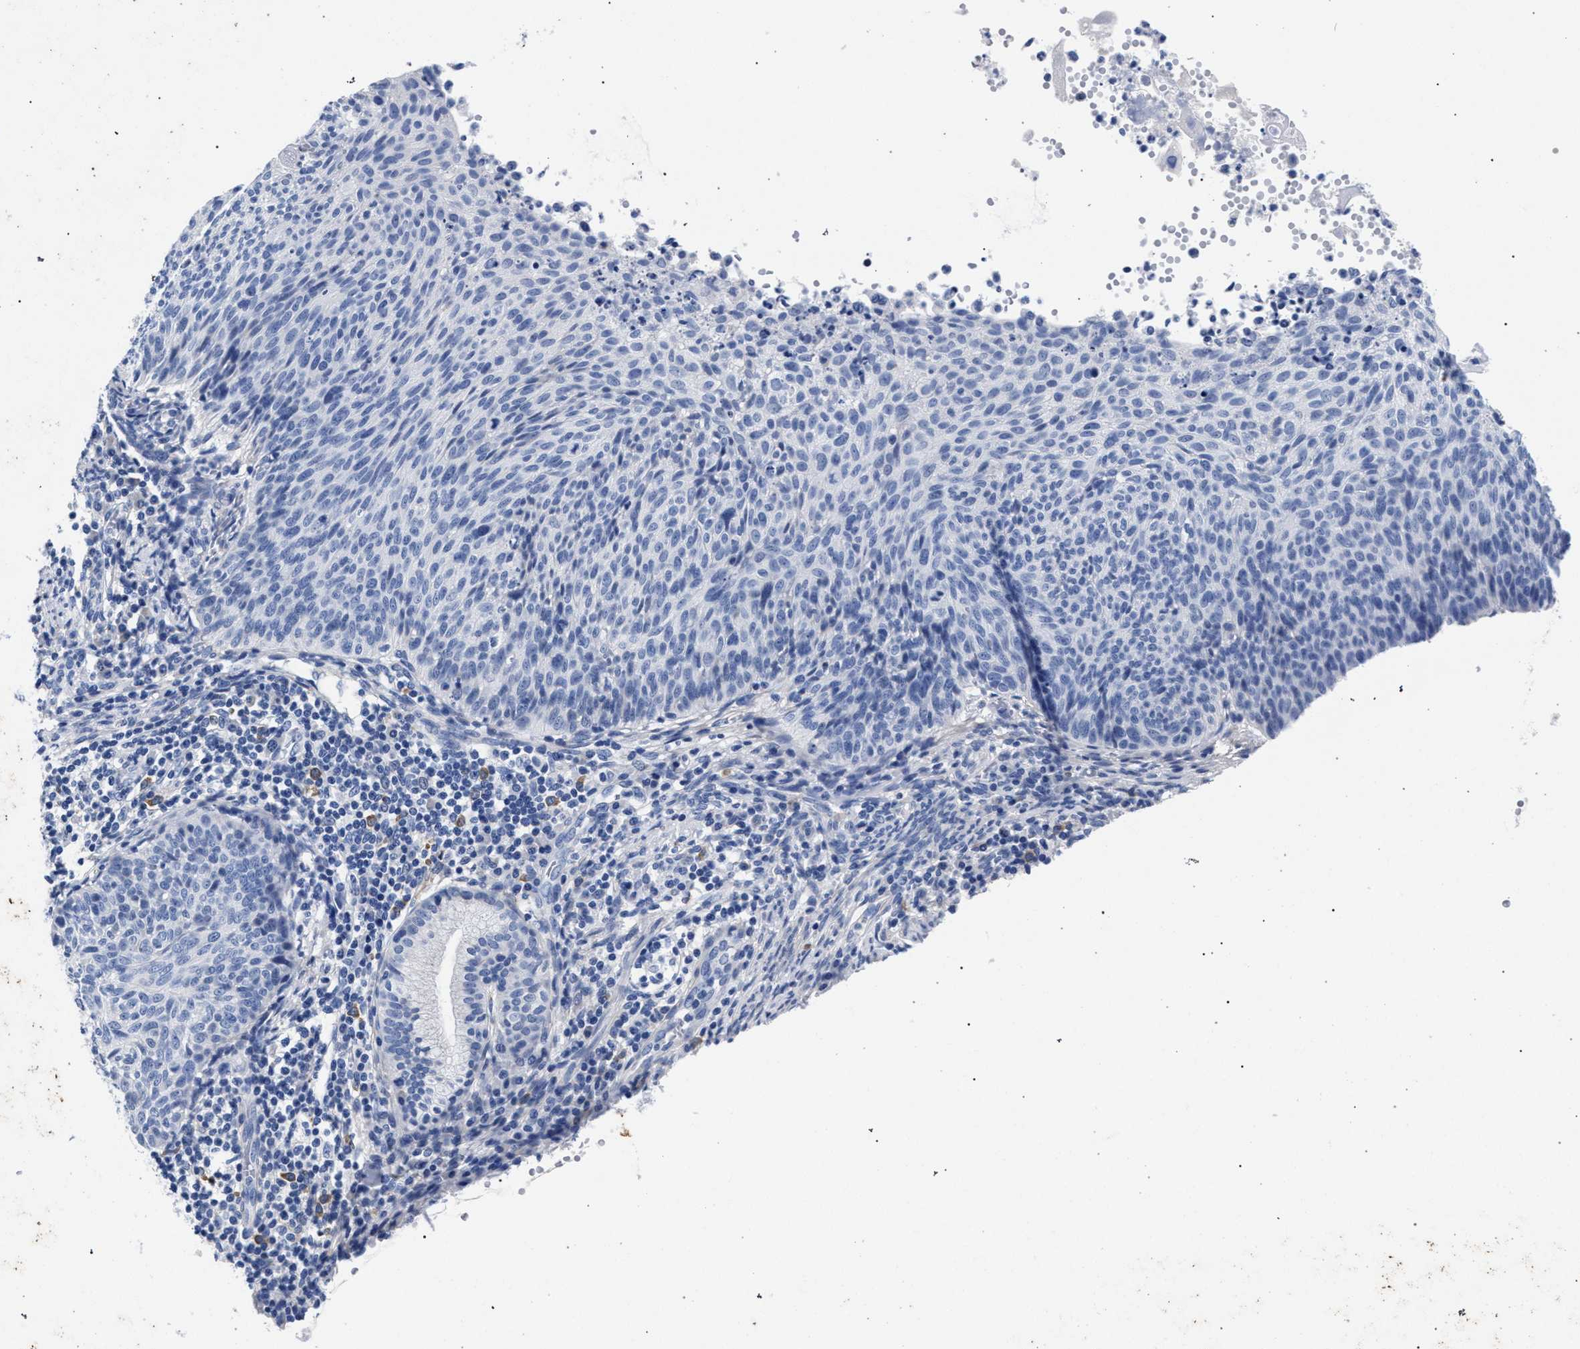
{"staining": {"intensity": "negative", "quantity": "none", "location": "none"}, "tissue": "cervical cancer", "cell_type": "Tumor cells", "image_type": "cancer", "snomed": [{"axis": "morphology", "description": "Squamous cell carcinoma, NOS"}, {"axis": "topography", "description": "Cervix"}], "caption": "Cervical cancer was stained to show a protein in brown. There is no significant expression in tumor cells.", "gene": "AKAP4", "patient": {"sex": "female", "age": 70}}